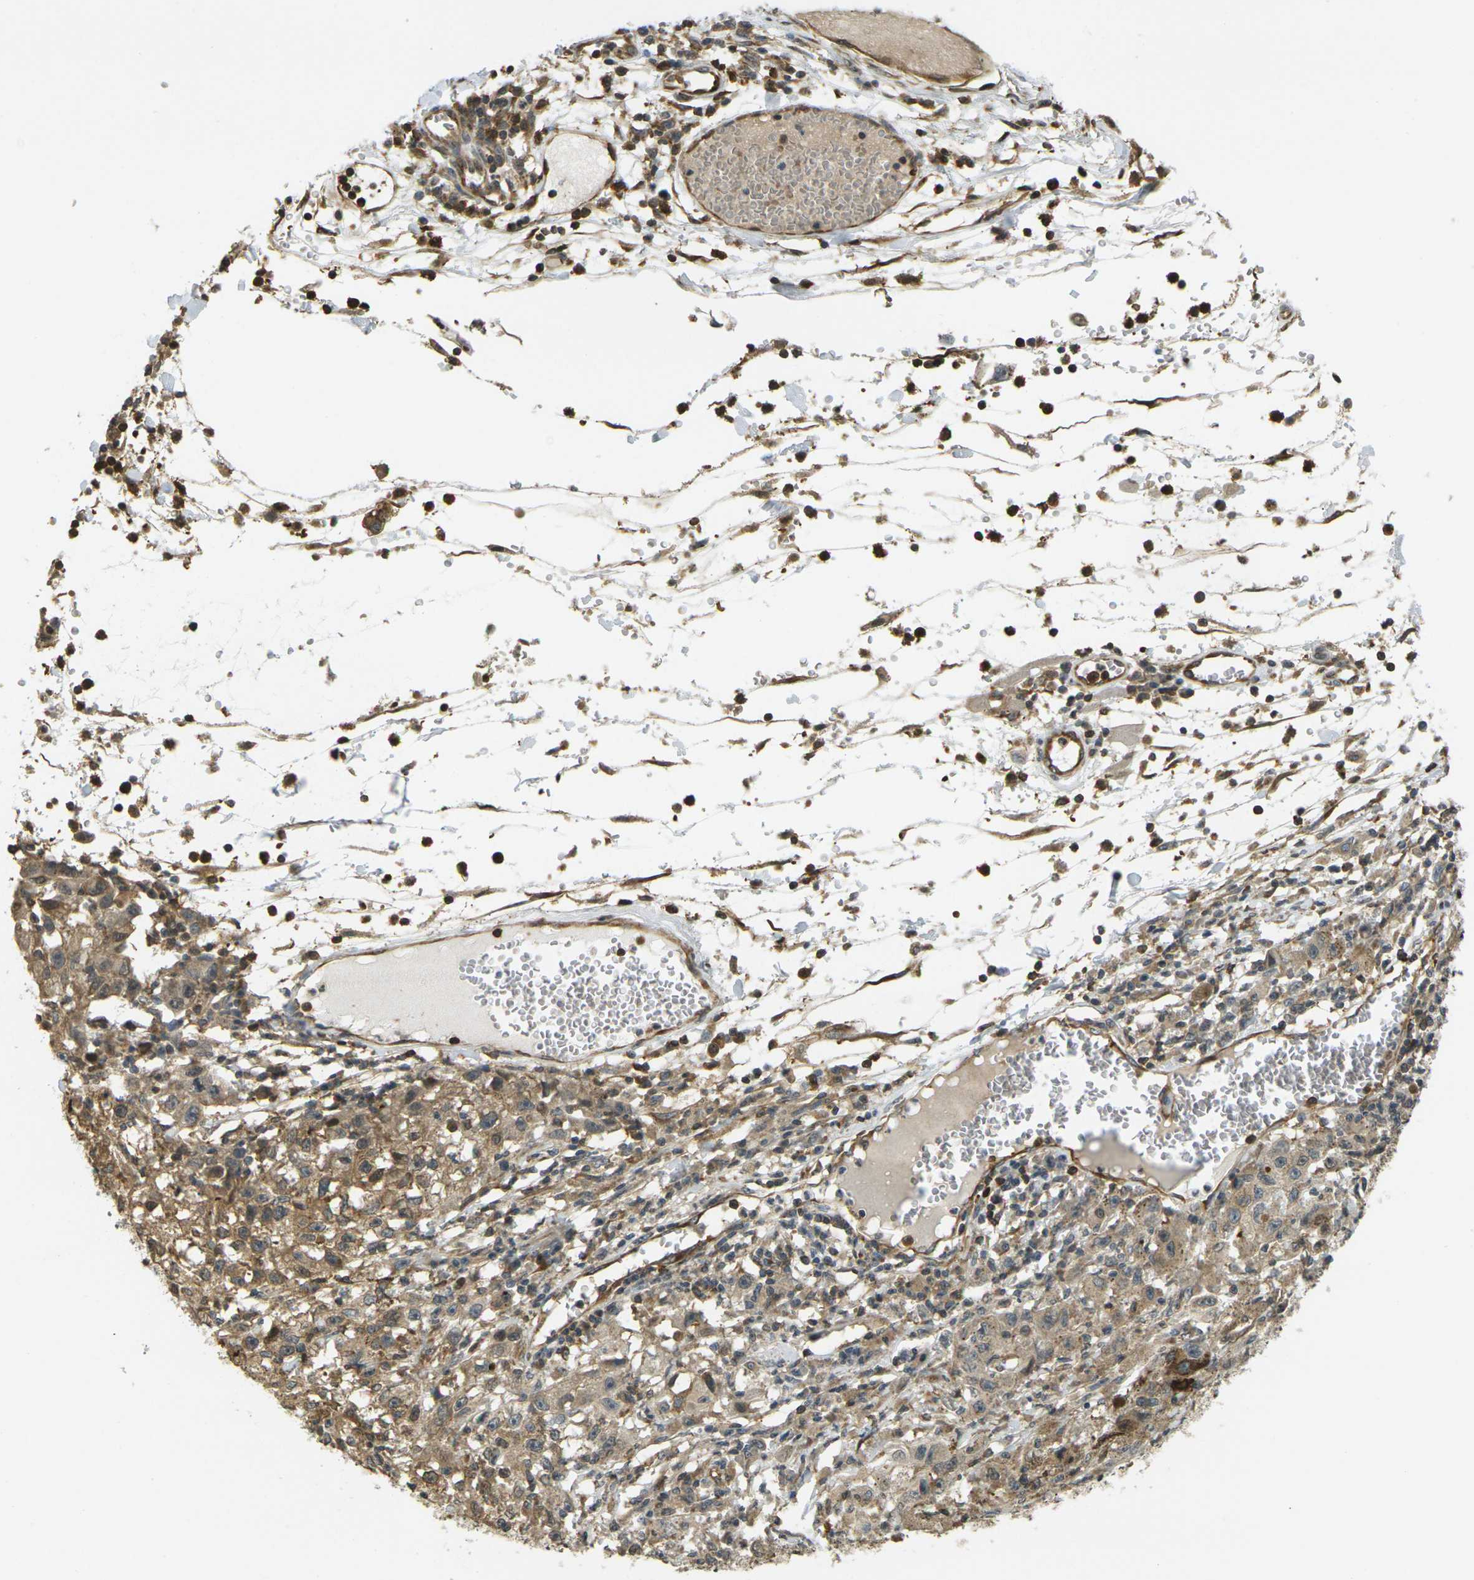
{"staining": {"intensity": "moderate", "quantity": ">75%", "location": "cytoplasmic/membranous"}, "tissue": "melanoma", "cell_type": "Tumor cells", "image_type": "cancer", "snomed": [{"axis": "morphology", "description": "Malignant melanoma in situ"}, {"axis": "morphology", "description": "Malignant melanoma, NOS"}, {"axis": "topography", "description": "Skin"}], "caption": "This image exhibits immunohistochemistry staining of malignant melanoma, with medium moderate cytoplasmic/membranous expression in about >75% of tumor cells.", "gene": "CAST", "patient": {"sex": "female", "age": 88}}